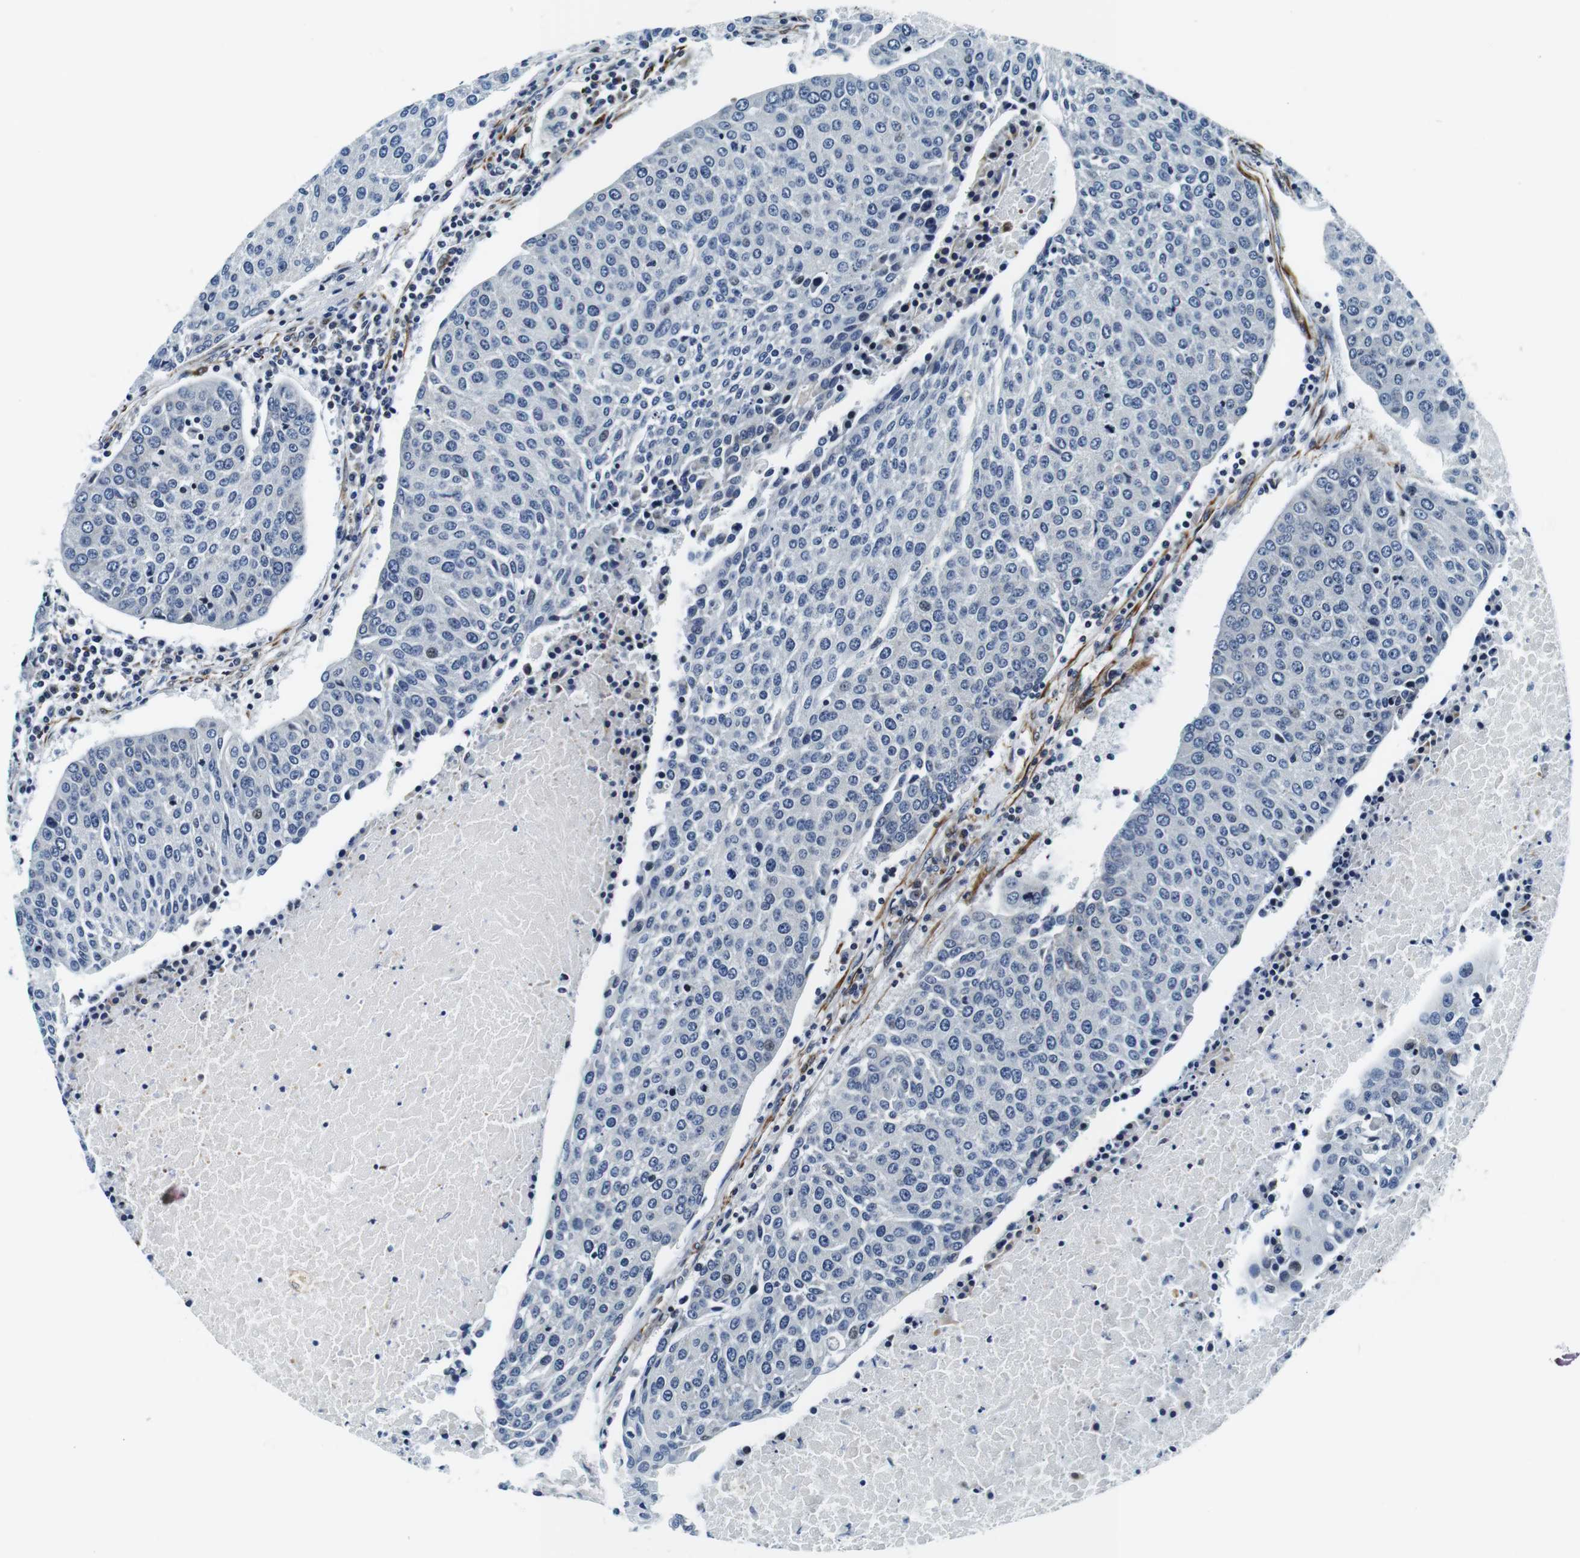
{"staining": {"intensity": "weak", "quantity": "<25%", "location": "nuclear"}, "tissue": "urothelial cancer", "cell_type": "Tumor cells", "image_type": "cancer", "snomed": [{"axis": "morphology", "description": "Urothelial carcinoma, High grade"}, {"axis": "topography", "description": "Urinary bladder"}], "caption": "High power microscopy image of an immunohistochemistry micrograph of urothelial cancer, revealing no significant expression in tumor cells.", "gene": "FAR2", "patient": {"sex": "female", "age": 85}}